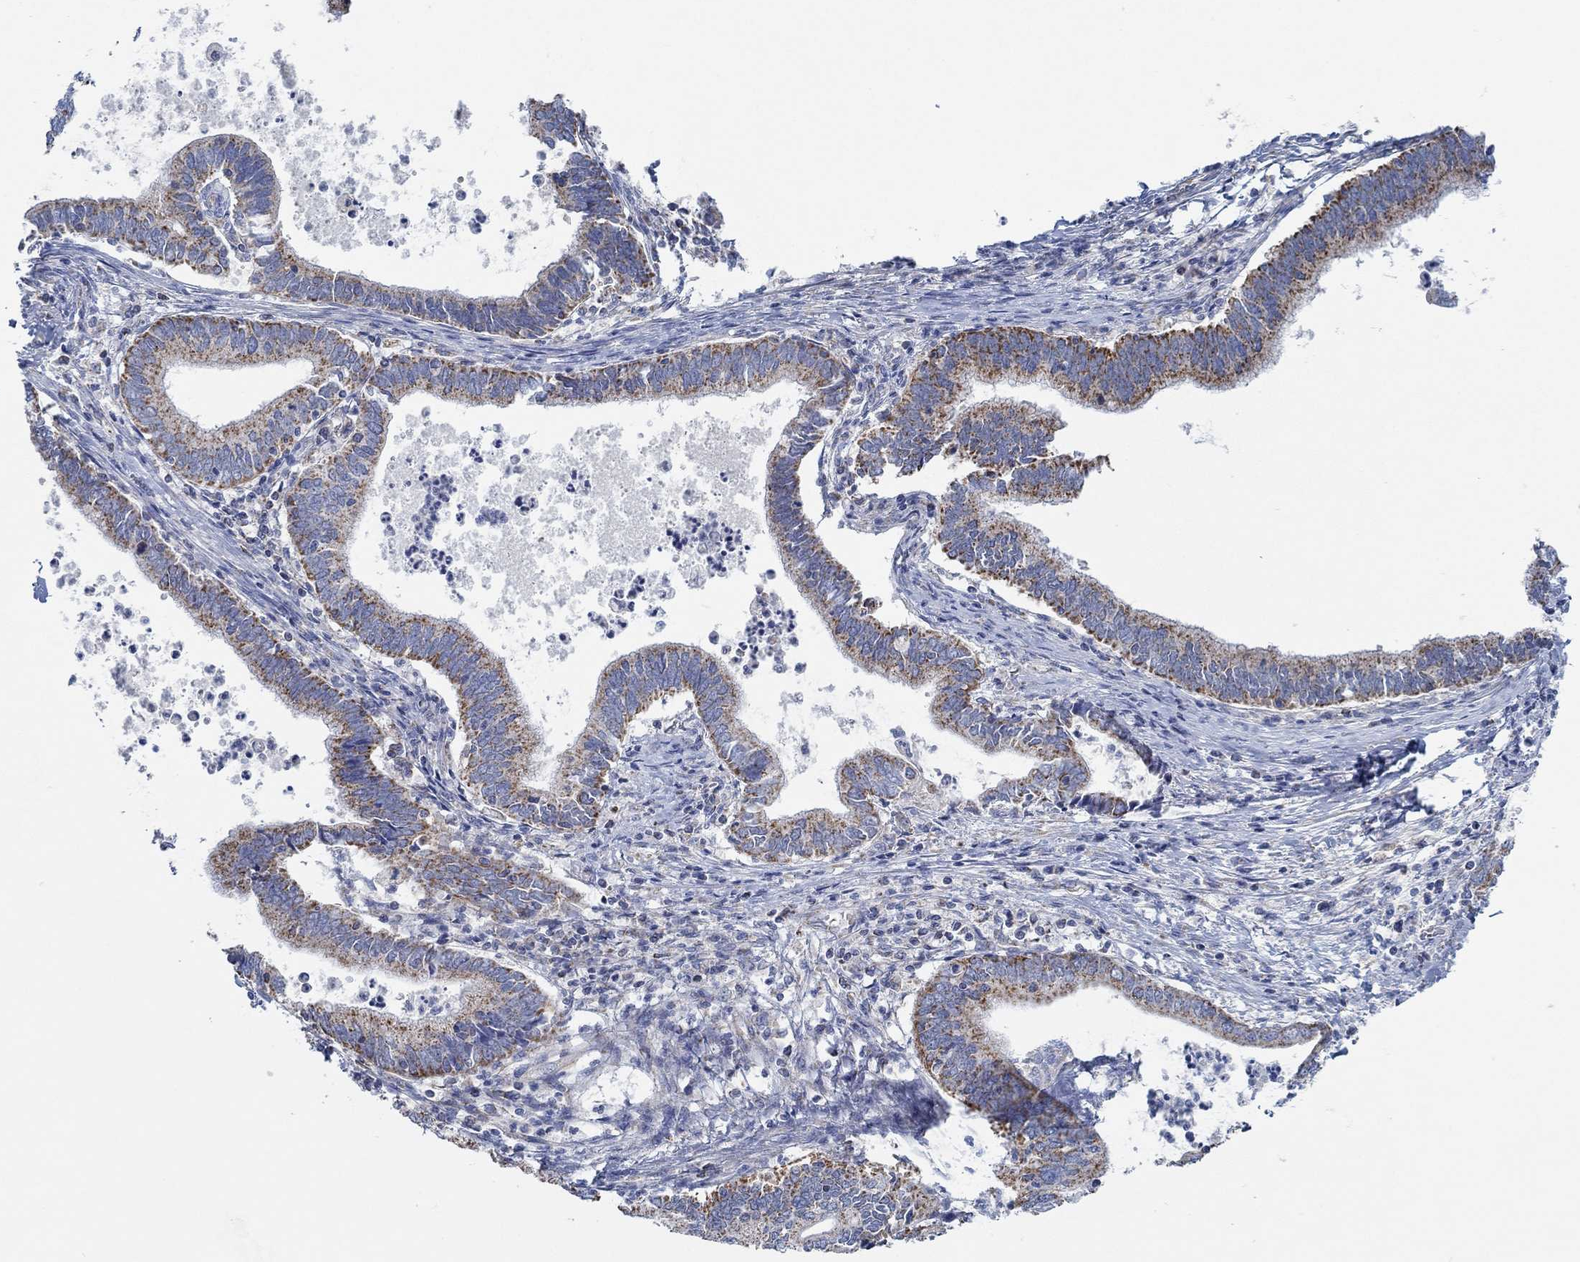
{"staining": {"intensity": "strong", "quantity": "<25%", "location": "cytoplasmic/membranous"}, "tissue": "cervical cancer", "cell_type": "Tumor cells", "image_type": "cancer", "snomed": [{"axis": "morphology", "description": "Adenocarcinoma, NOS"}, {"axis": "topography", "description": "Cervix"}], "caption": "A high-resolution histopathology image shows immunohistochemistry (IHC) staining of adenocarcinoma (cervical), which demonstrates strong cytoplasmic/membranous expression in approximately <25% of tumor cells. (DAB (3,3'-diaminobenzidine) IHC, brown staining for protein, blue staining for nuclei).", "gene": "GLOD5", "patient": {"sex": "female", "age": 42}}